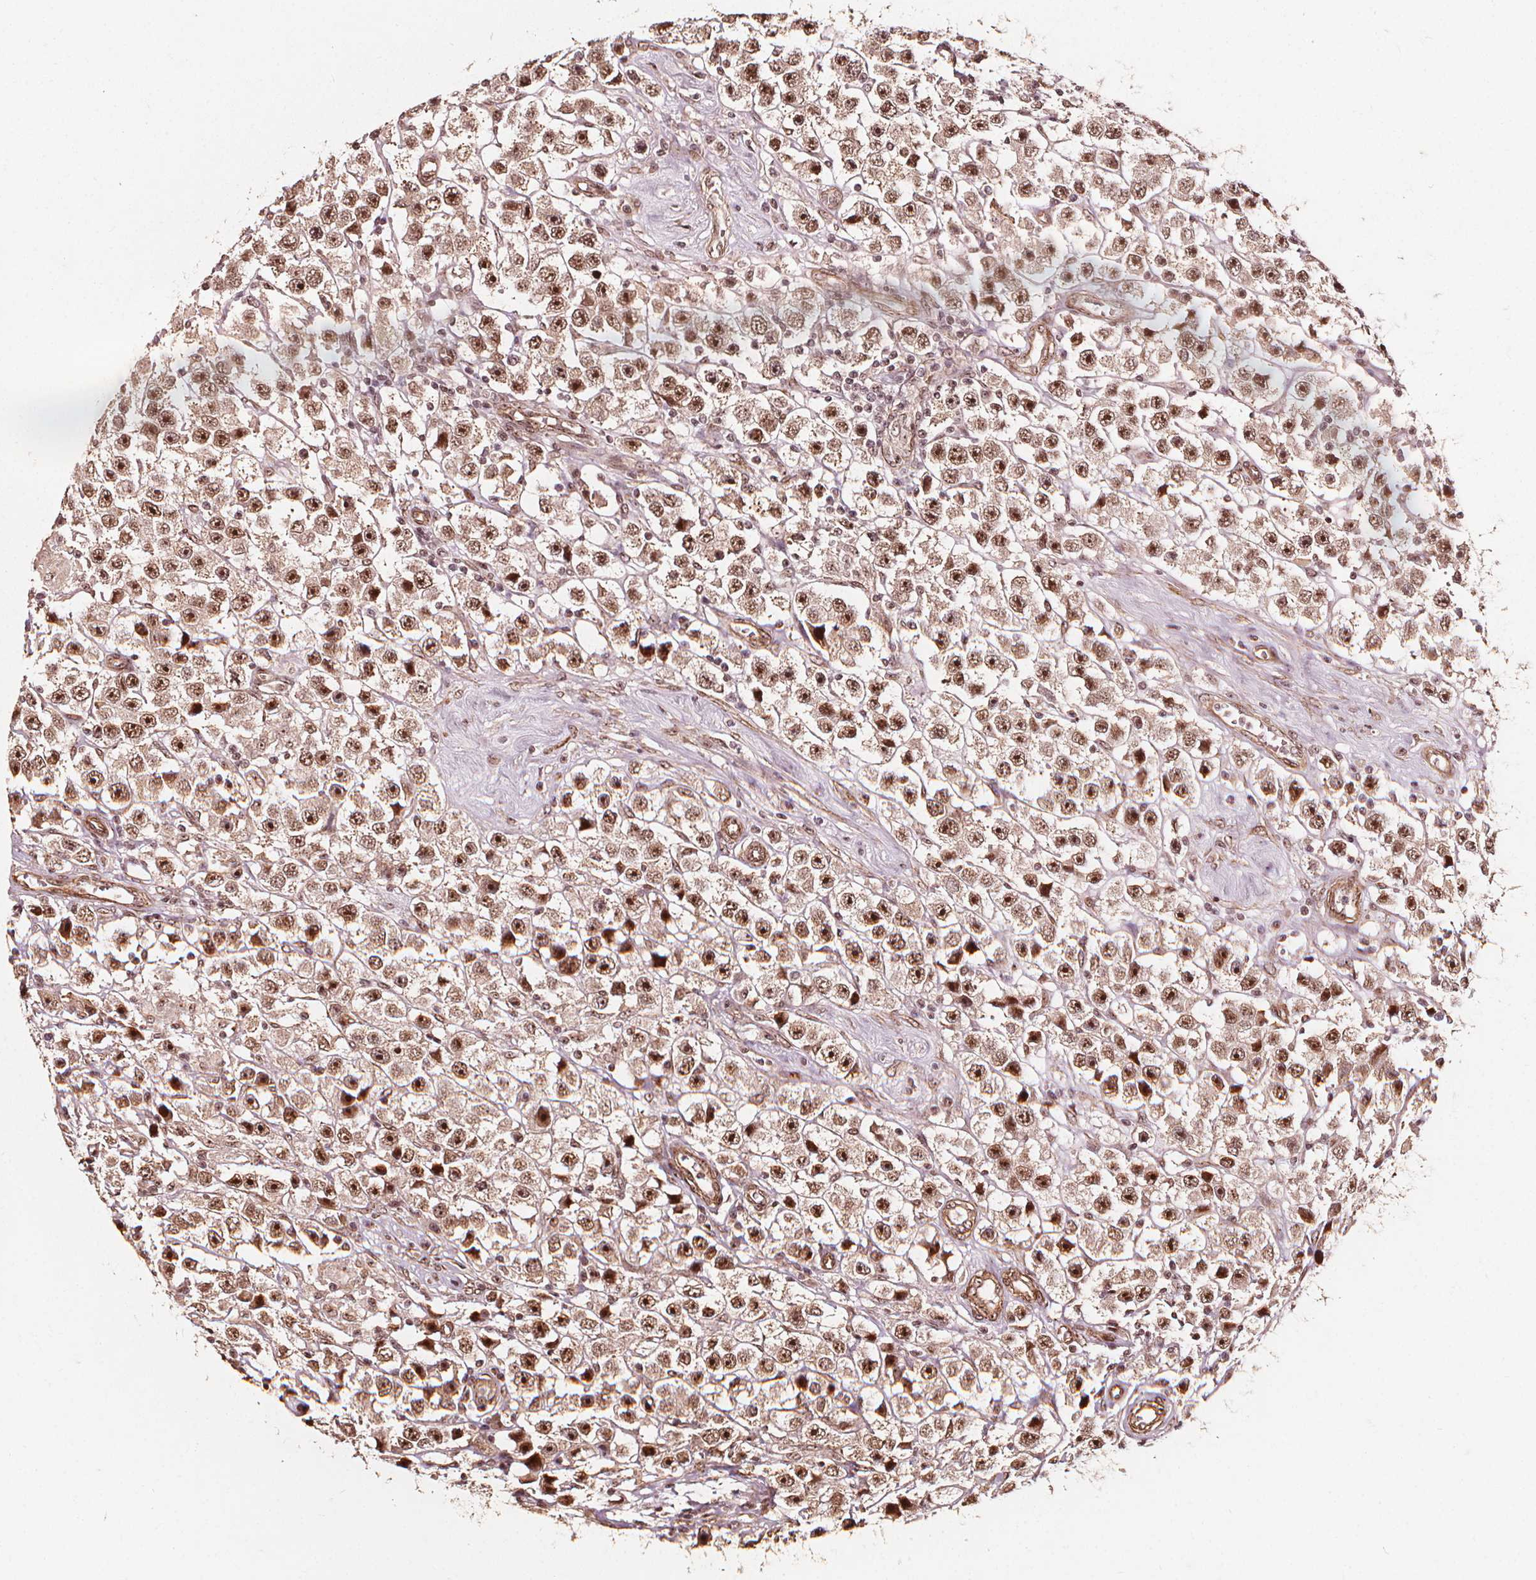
{"staining": {"intensity": "moderate", "quantity": ">75%", "location": "nuclear"}, "tissue": "testis cancer", "cell_type": "Tumor cells", "image_type": "cancer", "snomed": [{"axis": "morphology", "description": "Seminoma, NOS"}, {"axis": "topography", "description": "Testis"}], "caption": "Protein analysis of testis cancer tissue demonstrates moderate nuclear expression in approximately >75% of tumor cells.", "gene": "EXOSC9", "patient": {"sex": "male", "age": 45}}